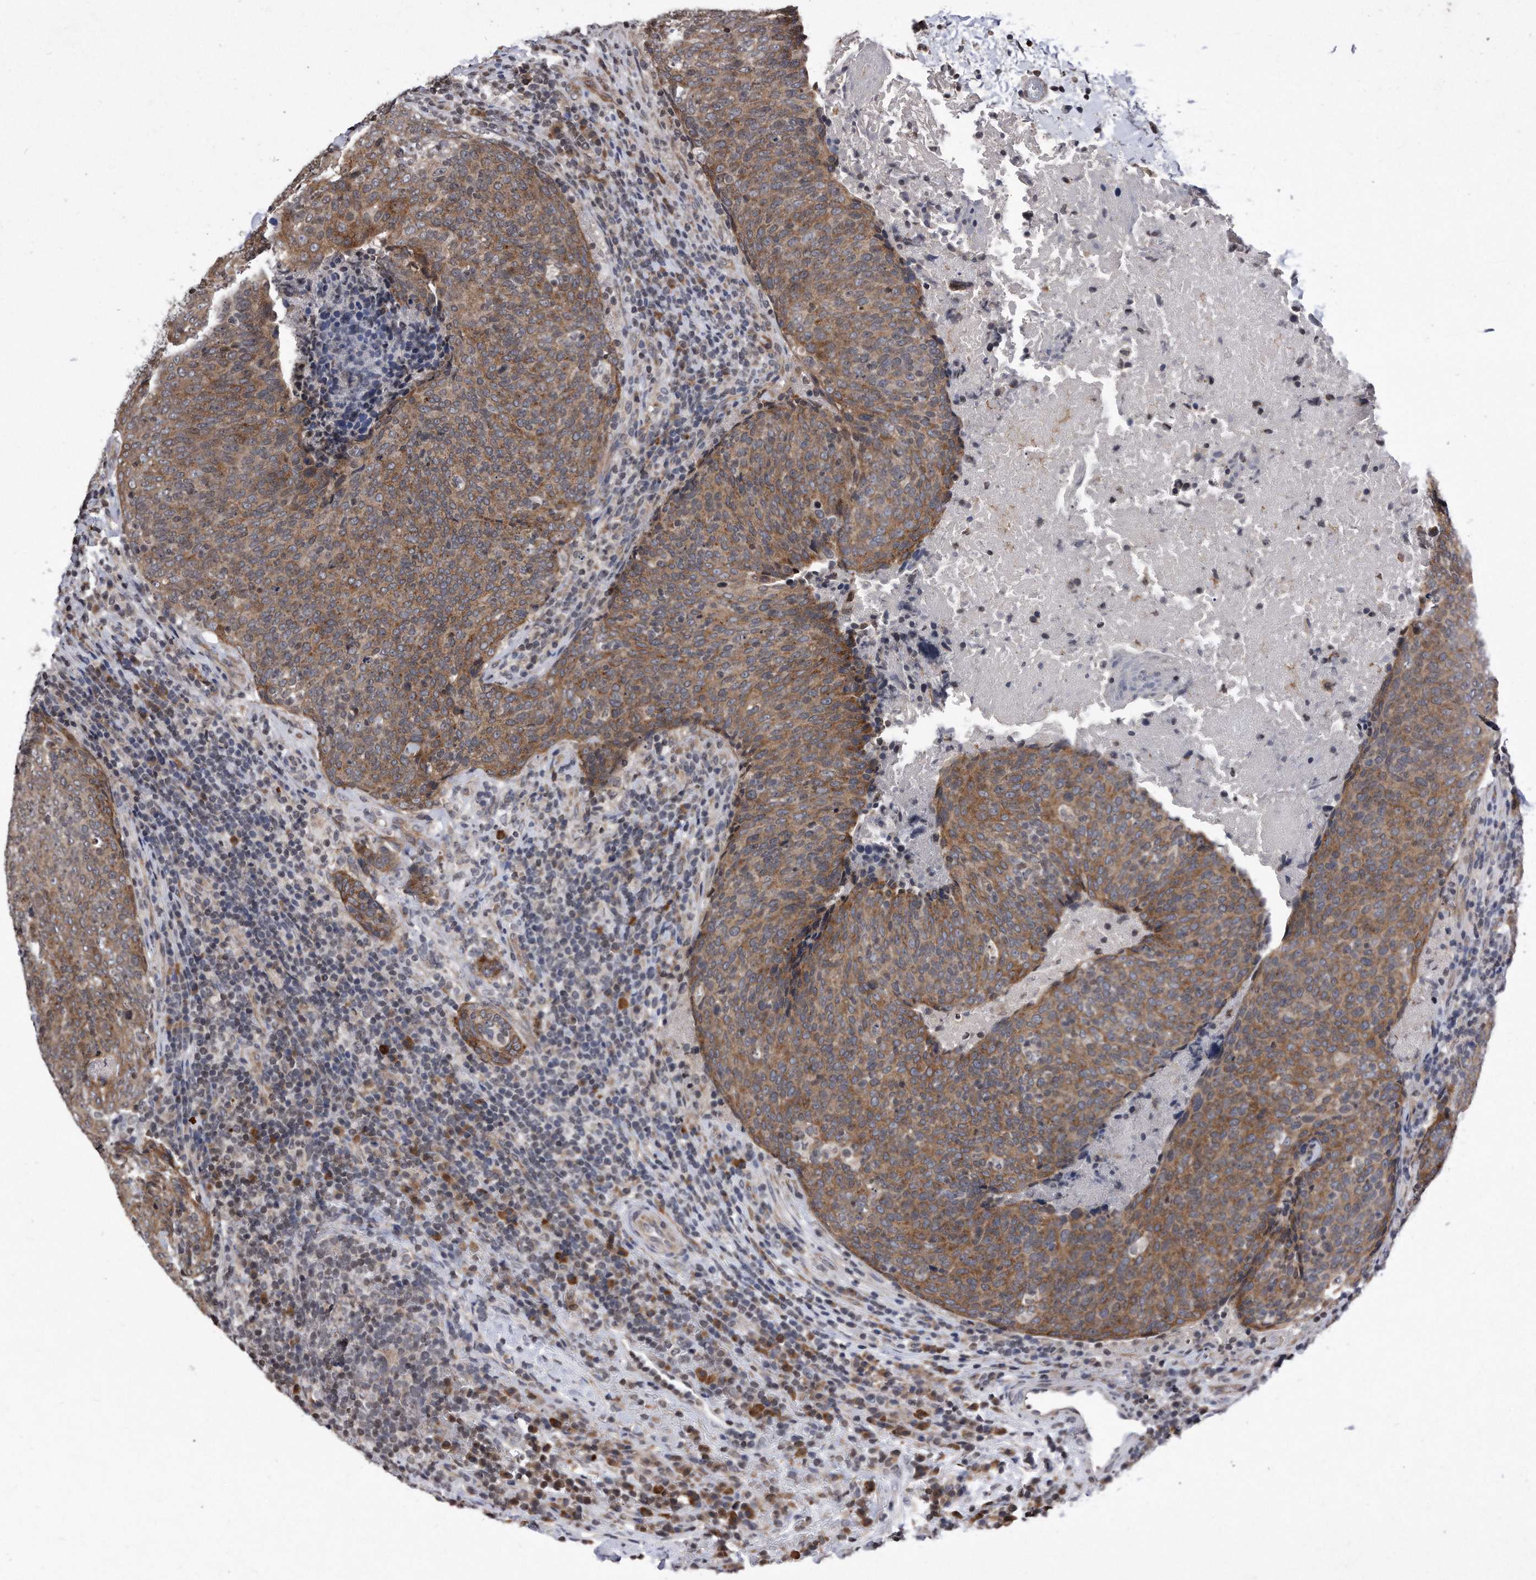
{"staining": {"intensity": "moderate", "quantity": ">75%", "location": "cytoplasmic/membranous"}, "tissue": "head and neck cancer", "cell_type": "Tumor cells", "image_type": "cancer", "snomed": [{"axis": "morphology", "description": "Squamous cell carcinoma, NOS"}, {"axis": "morphology", "description": "Squamous cell carcinoma, metastatic, NOS"}, {"axis": "topography", "description": "Lymph node"}, {"axis": "topography", "description": "Head-Neck"}], "caption": "Head and neck cancer stained with IHC displays moderate cytoplasmic/membranous expression in about >75% of tumor cells.", "gene": "DAB1", "patient": {"sex": "male", "age": 62}}